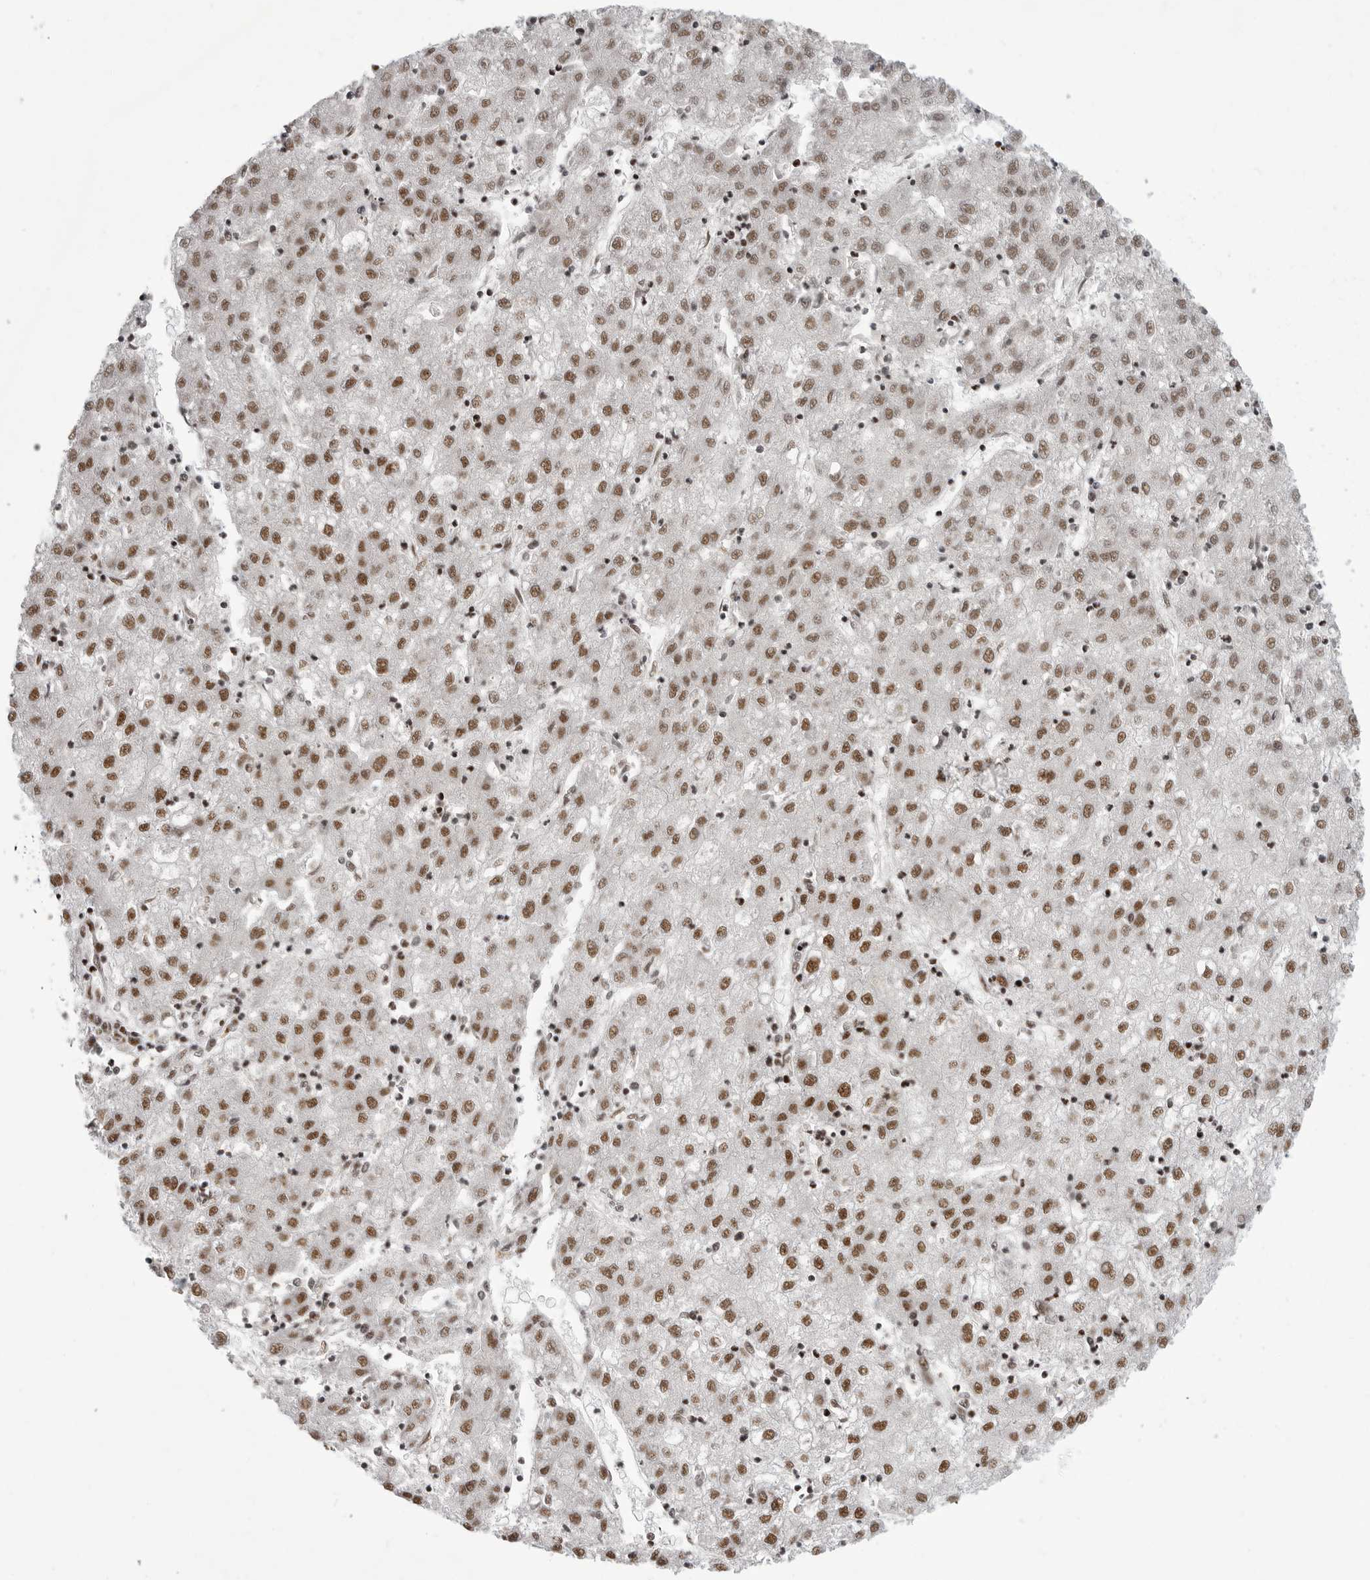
{"staining": {"intensity": "moderate", "quantity": ">75%", "location": "nuclear"}, "tissue": "liver cancer", "cell_type": "Tumor cells", "image_type": "cancer", "snomed": [{"axis": "morphology", "description": "Carcinoma, Hepatocellular, NOS"}, {"axis": "topography", "description": "Liver"}], "caption": "Tumor cells show moderate nuclear expression in about >75% of cells in liver cancer. (DAB (3,3'-diaminobenzidine) = brown stain, brightfield microscopy at high magnification).", "gene": "BCLAF1", "patient": {"sex": "male", "age": 72}}